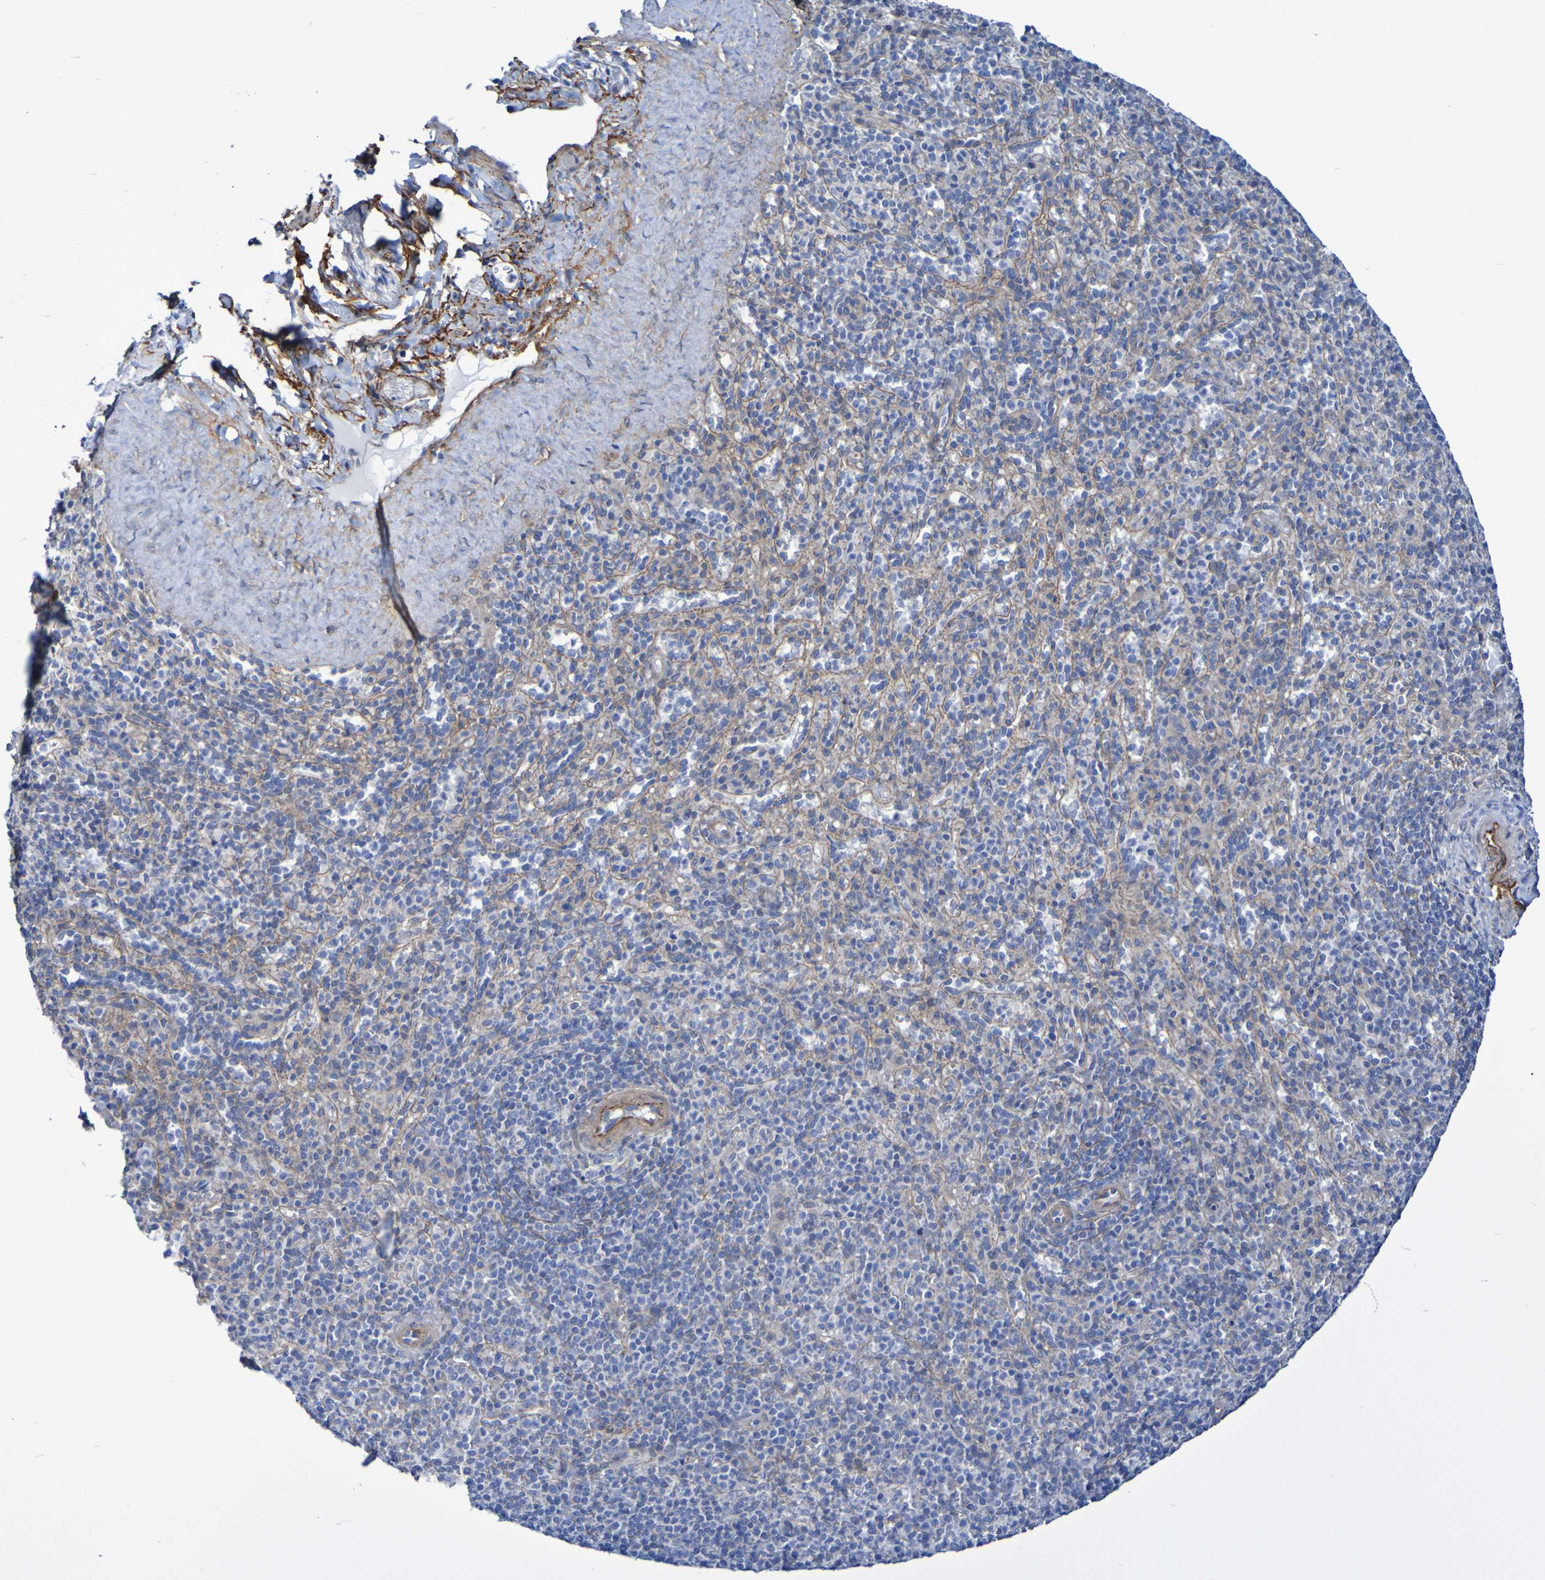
{"staining": {"intensity": "negative", "quantity": "none", "location": "none"}, "tissue": "spleen", "cell_type": "Cells in red pulp", "image_type": "normal", "snomed": [{"axis": "morphology", "description": "Normal tissue, NOS"}, {"axis": "topography", "description": "Spleen"}], "caption": "Histopathology image shows no protein expression in cells in red pulp of benign spleen. (DAB immunohistochemistry (IHC) with hematoxylin counter stain).", "gene": "LPP", "patient": {"sex": "male", "age": 36}}